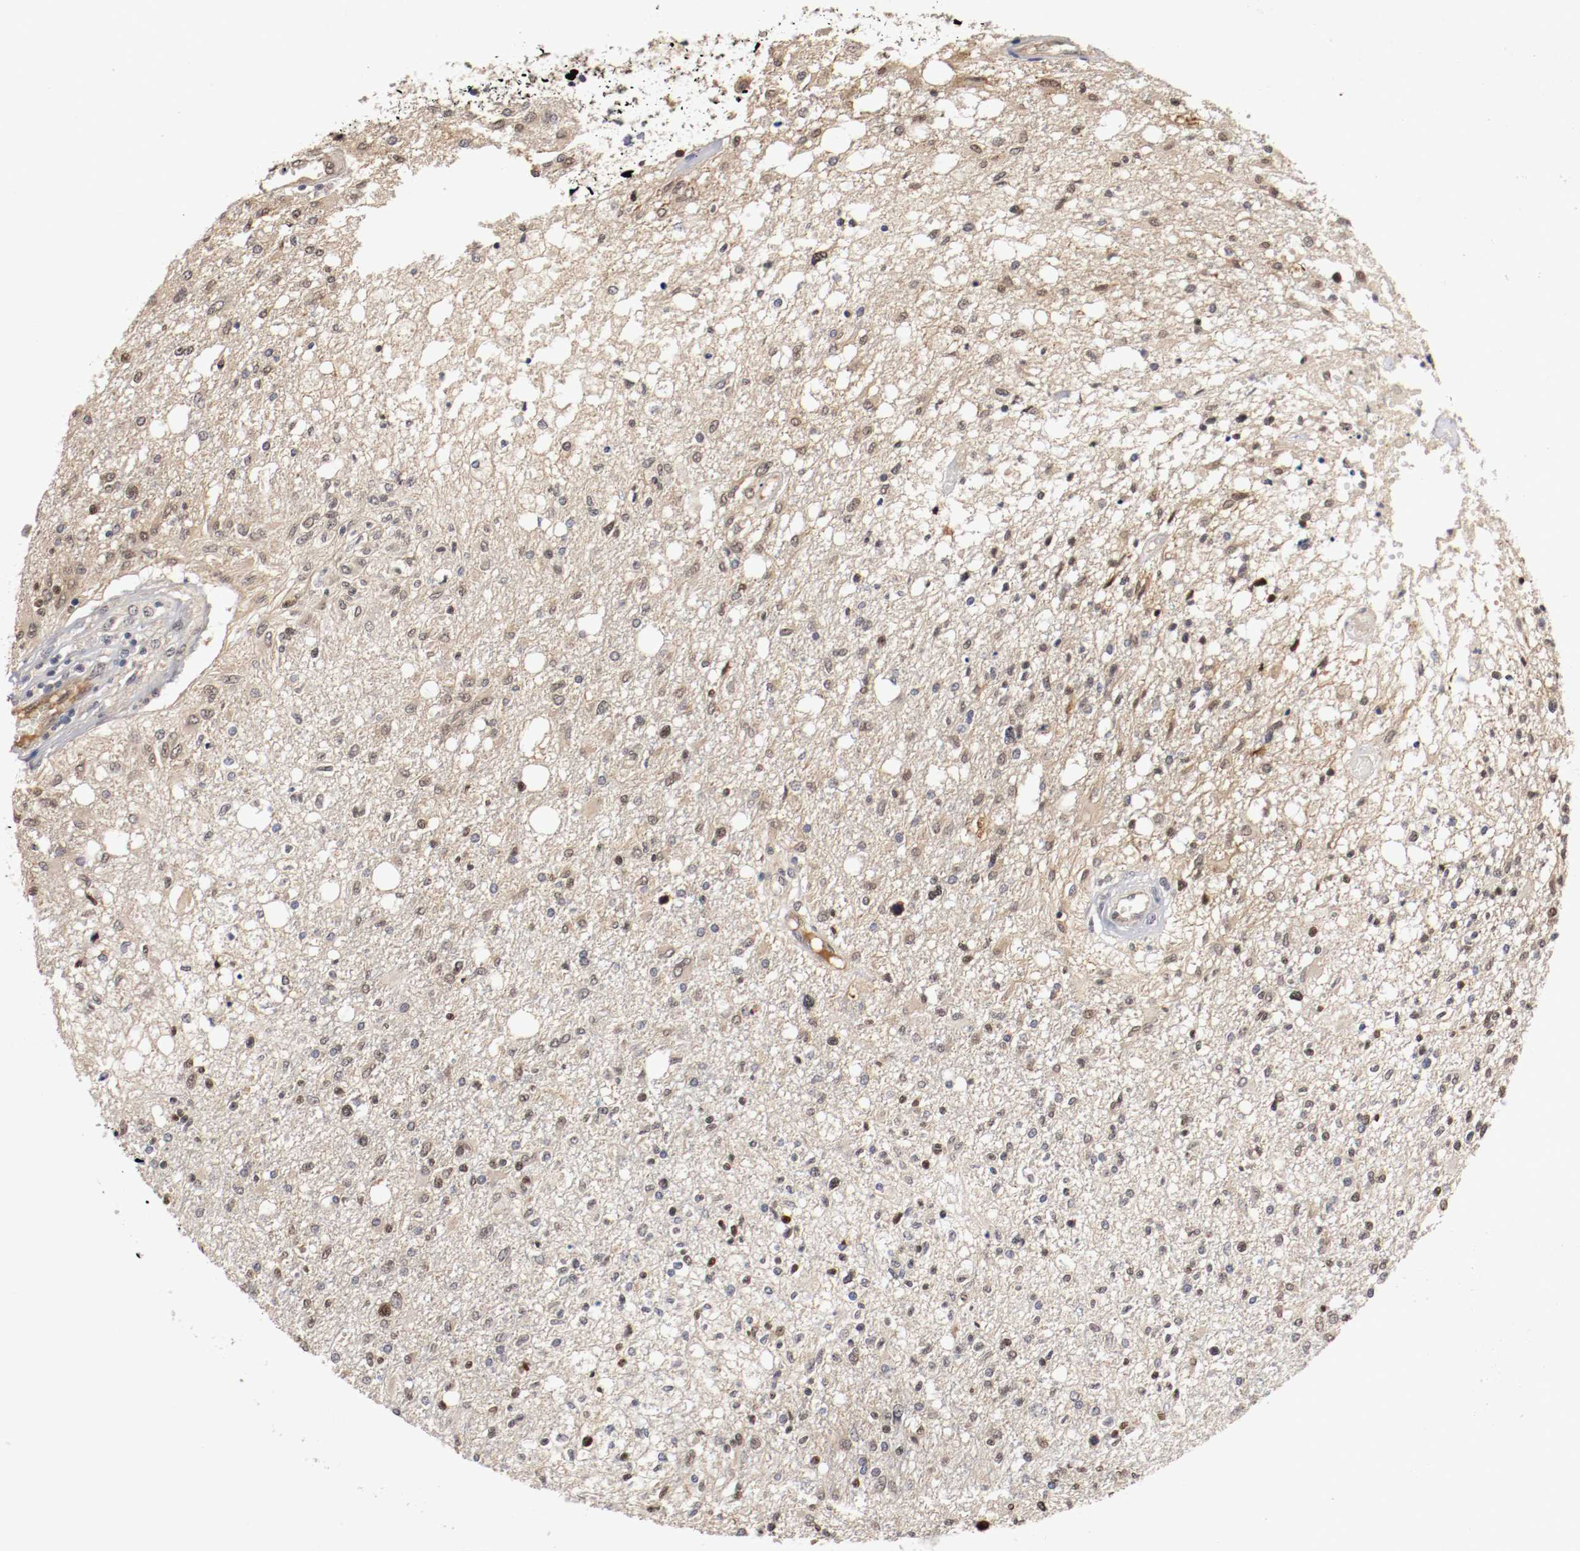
{"staining": {"intensity": "weak", "quantity": ">75%", "location": "cytoplasmic/membranous,nuclear"}, "tissue": "glioma", "cell_type": "Tumor cells", "image_type": "cancer", "snomed": [{"axis": "morphology", "description": "Glioma, malignant, High grade"}, {"axis": "topography", "description": "Cerebral cortex"}], "caption": "The micrograph shows a brown stain indicating the presence of a protein in the cytoplasmic/membranous and nuclear of tumor cells in malignant glioma (high-grade).", "gene": "DNMT3B", "patient": {"sex": "male", "age": 76}}